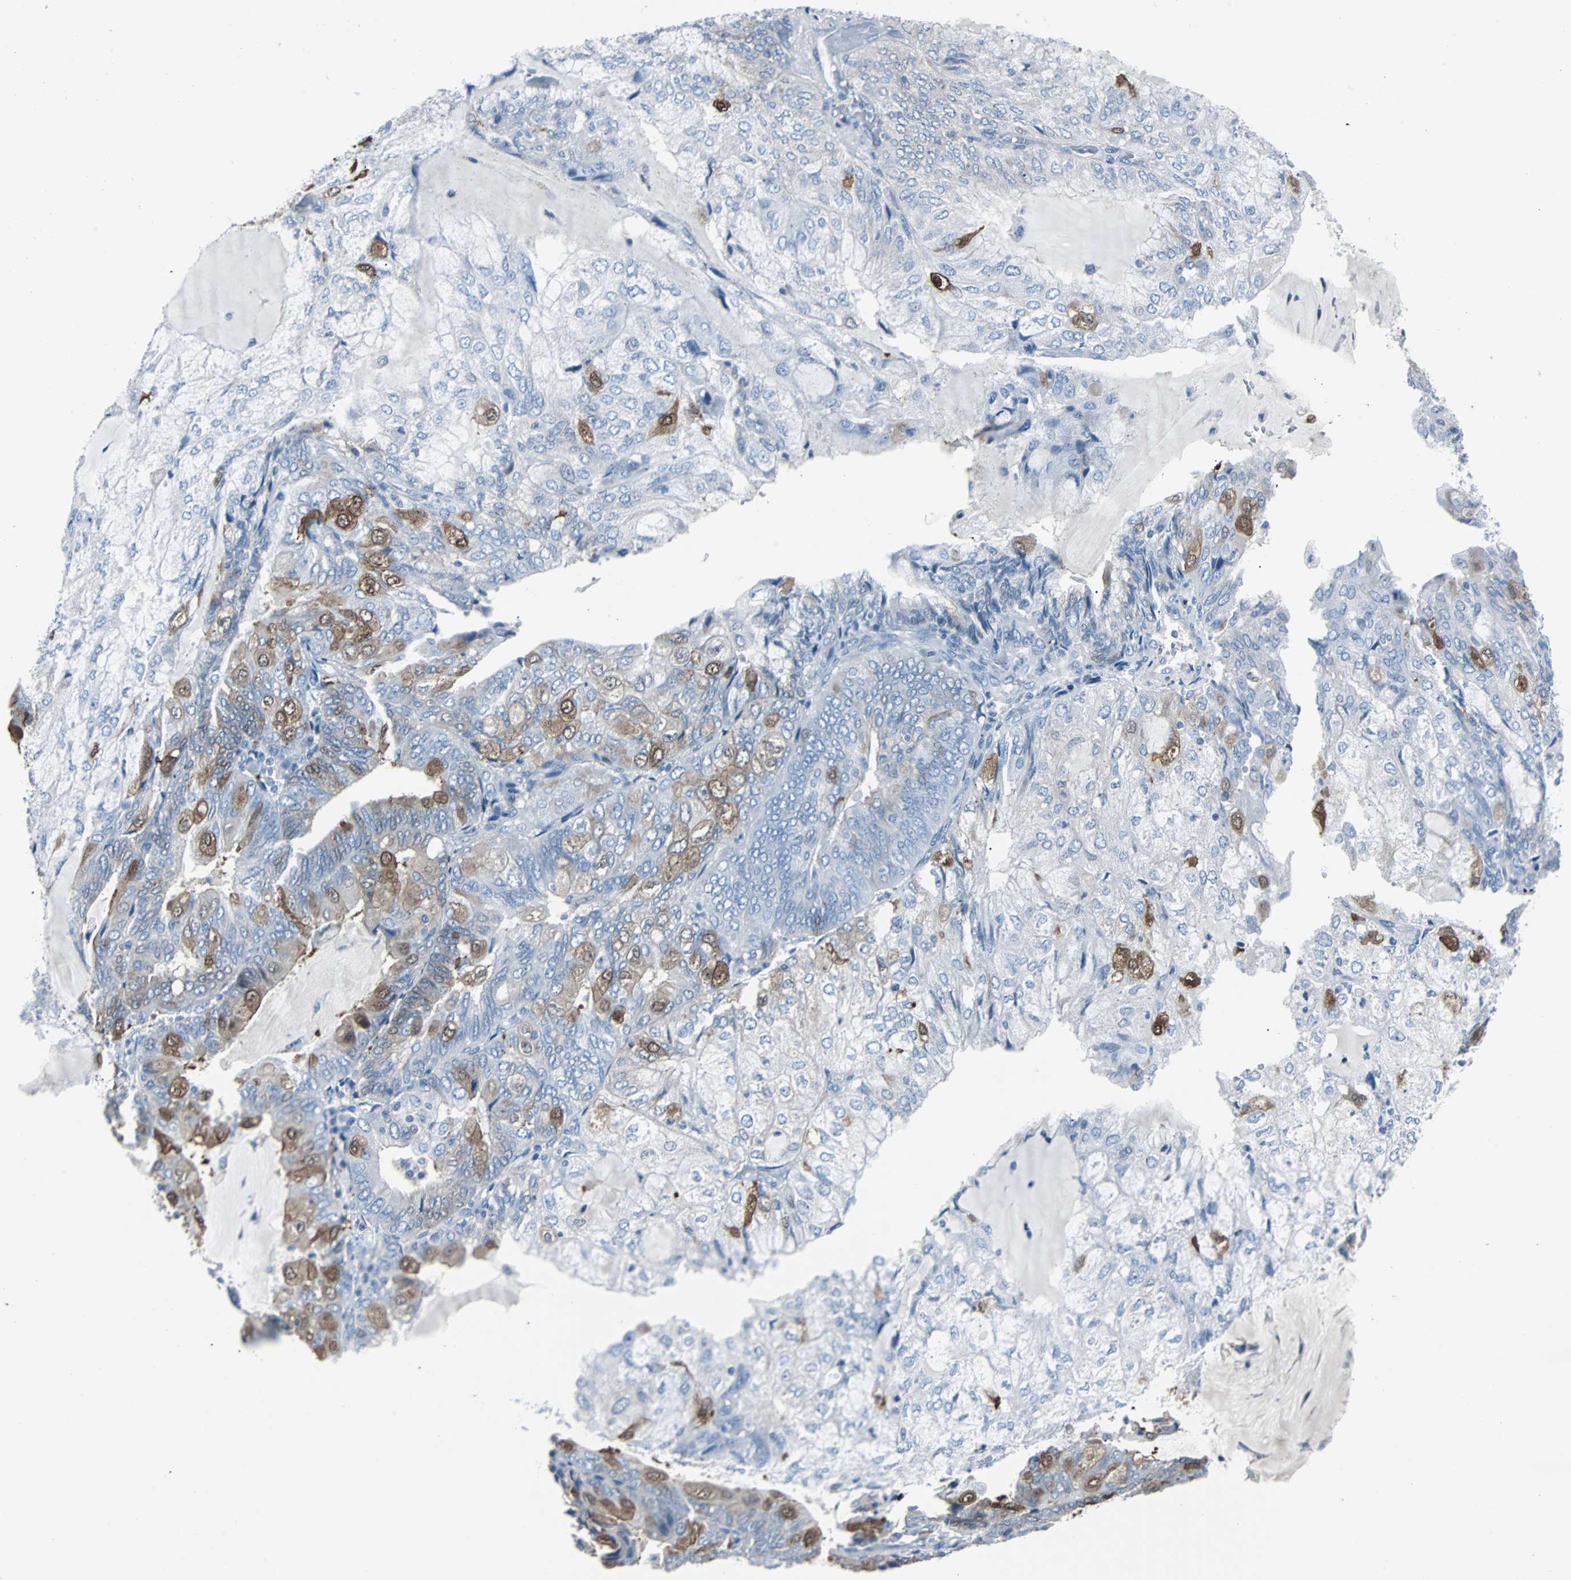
{"staining": {"intensity": "moderate", "quantity": "25%-75%", "location": "cytoplasmic/membranous,nuclear"}, "tissue": "endometrial cancer", "cell_type": "Tumor cells", "image_type": "cancer", "snomed": [{"axis": "morphology", "description": "Adenocarcinoma, NOS"}, {"axis": "topography", "description": "Endometrium"}], "caption": "Immunohistochemical staining of adenocarcinoma (endometrial) demonstrates medium levels of moderate cytoplasmic/membranous and nuclear protein expression in approximately 25%-75% of tumor cells.", "gene": "RASA1", "patient": {"sex": "female", "age": 81}}